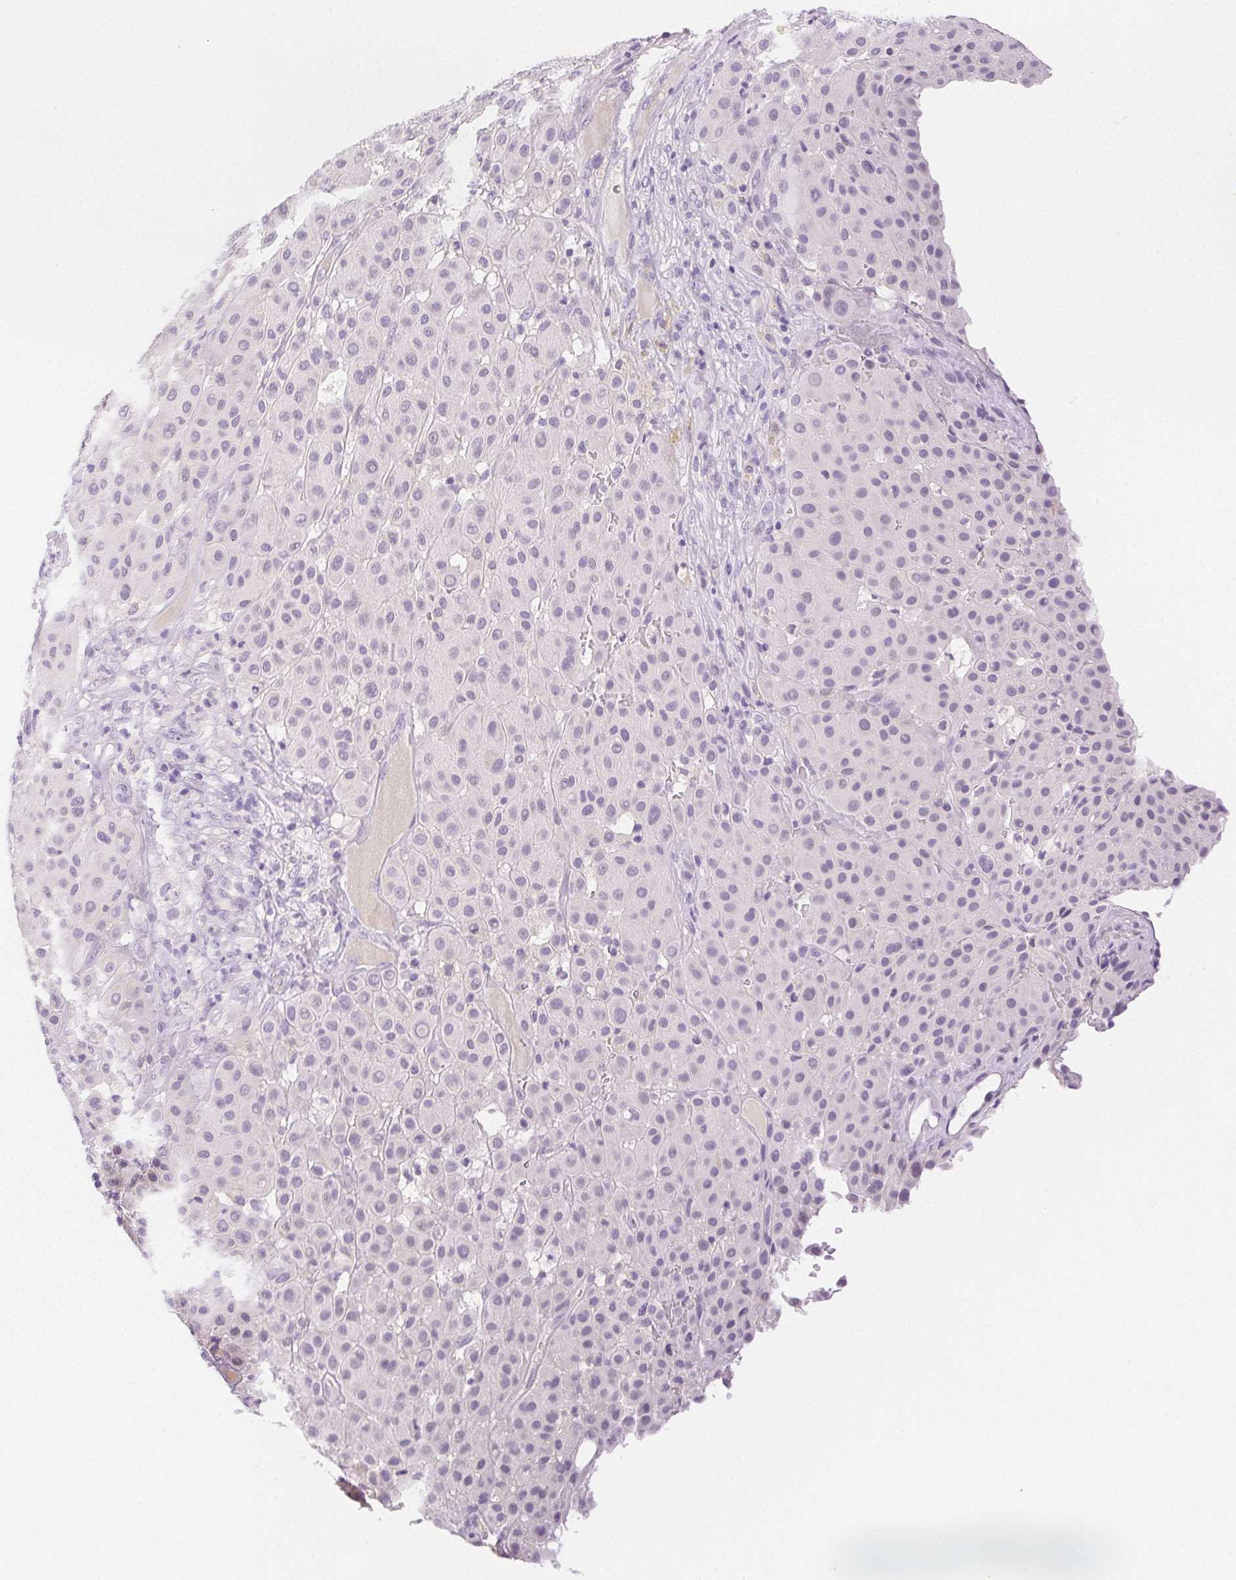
{"staining": {"intensity": "negative", "quantity": "none", "location": "none"}, "tissue": "melanoma", "cell_type": "Tumor cells", "image_type": "cancer", "snomed": [{"axis": "morphology", "description": "Malignant melanoma, Metastatic site"}, {"axis": "topography", "description": "Smooth muscle"}], "caption": "Tumor cells show no significant protein positivity in malignant melanoma (metastatic site).", "gene": "SPACA4", "patient": {"sex": "male", "age": 41}}